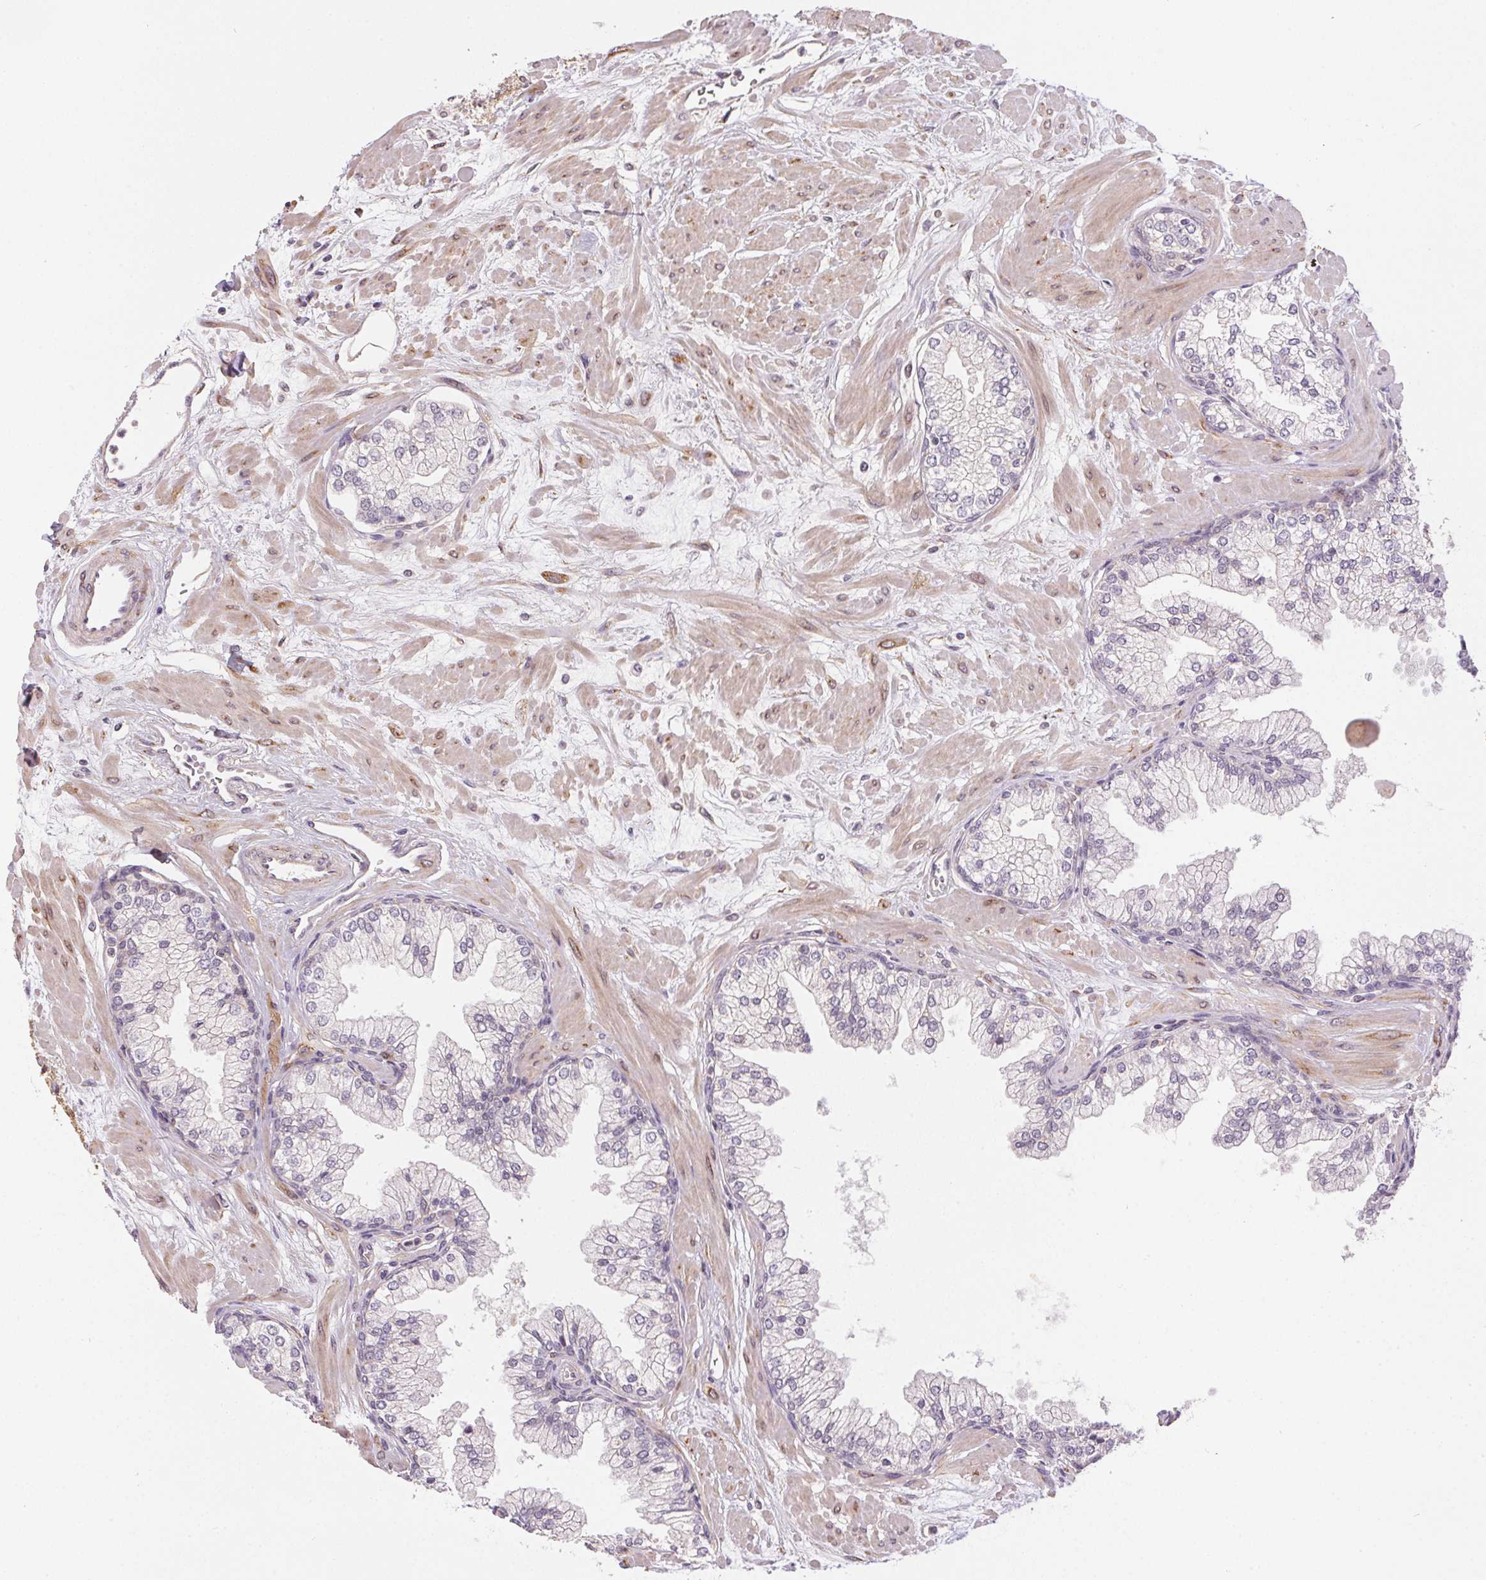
{"staining": {"intensity": "negative", "quantity": "none", "location": "none"}, "tissue": "prostate", "cell_type": "Glandular cells", "image_type": "normal", "snomed": [{"axis": "morphology", "description": "Normal tissue, NOS"}, {"axis": "topography", "description": "Prostate"}, {"axis": "topography", "description": "Peripheral nerve tissue"}], "caption": "IHC micrograph of benign prostate: prostate stained with DAB (3,3'-diaminobenzidine) displays no significant protein positivity in glandular cells.", "gene": "CFAP92", "patient": {"sex": "male", "age": 61}}